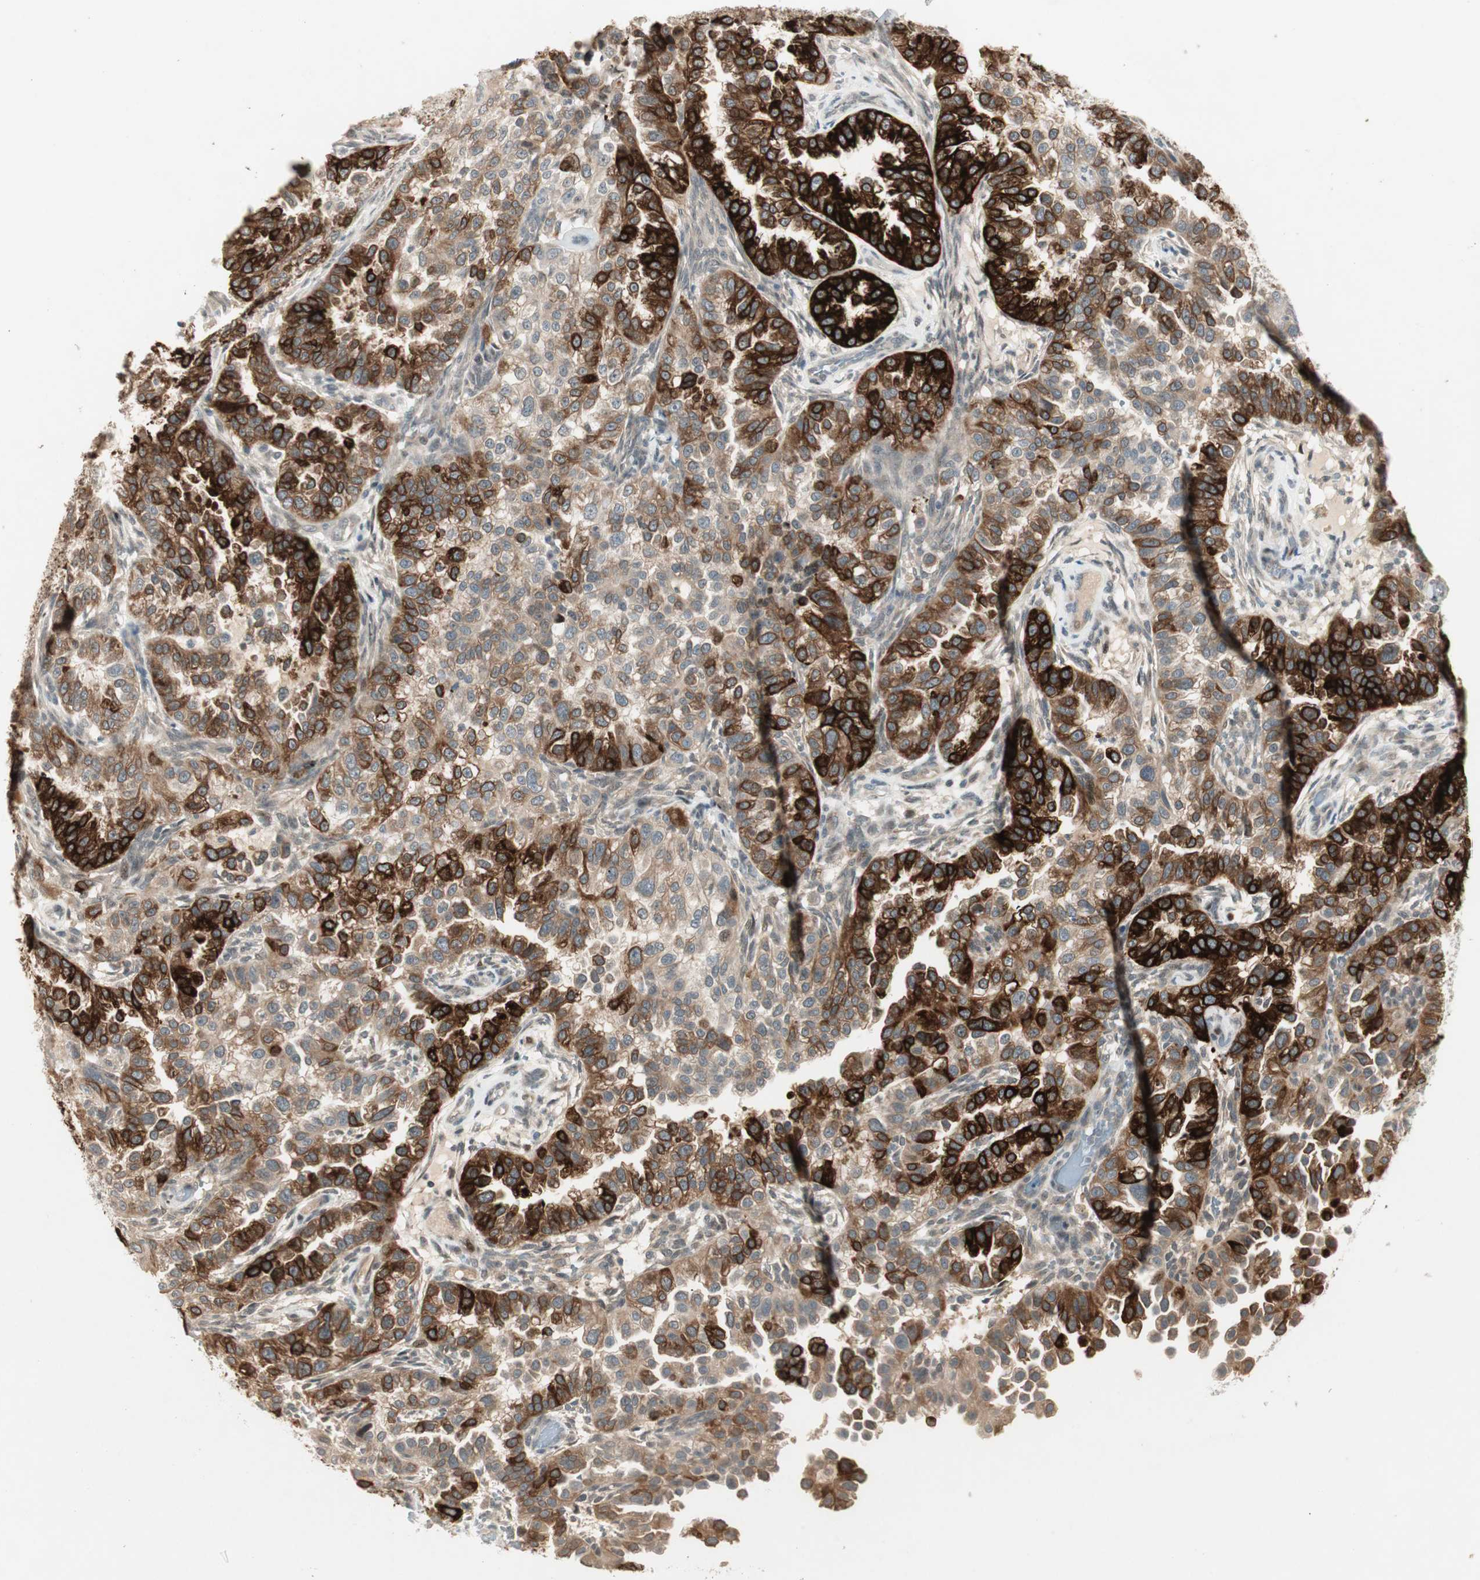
{"staining": {"intensity": "strong", "quantity": "25%-75%", "location": "cytoplasmic/membranous"}, "tissue": "endometrial cancer", "cell_type": "Tumor cells", "image_type": "cancer", "snomed": [{"axis": "morphology", "description": "Adenocarcinoma, NOS"}, {"axis": "topography", "description": "Endometrium"}], "caption": "This is an image of IHC staining of endometrial cancer, which shows strong expression in the cytoplasmic/membranous of tumor cells.", "gene": "ACSL5", "patient": {"sex": "female", "age": 85}}